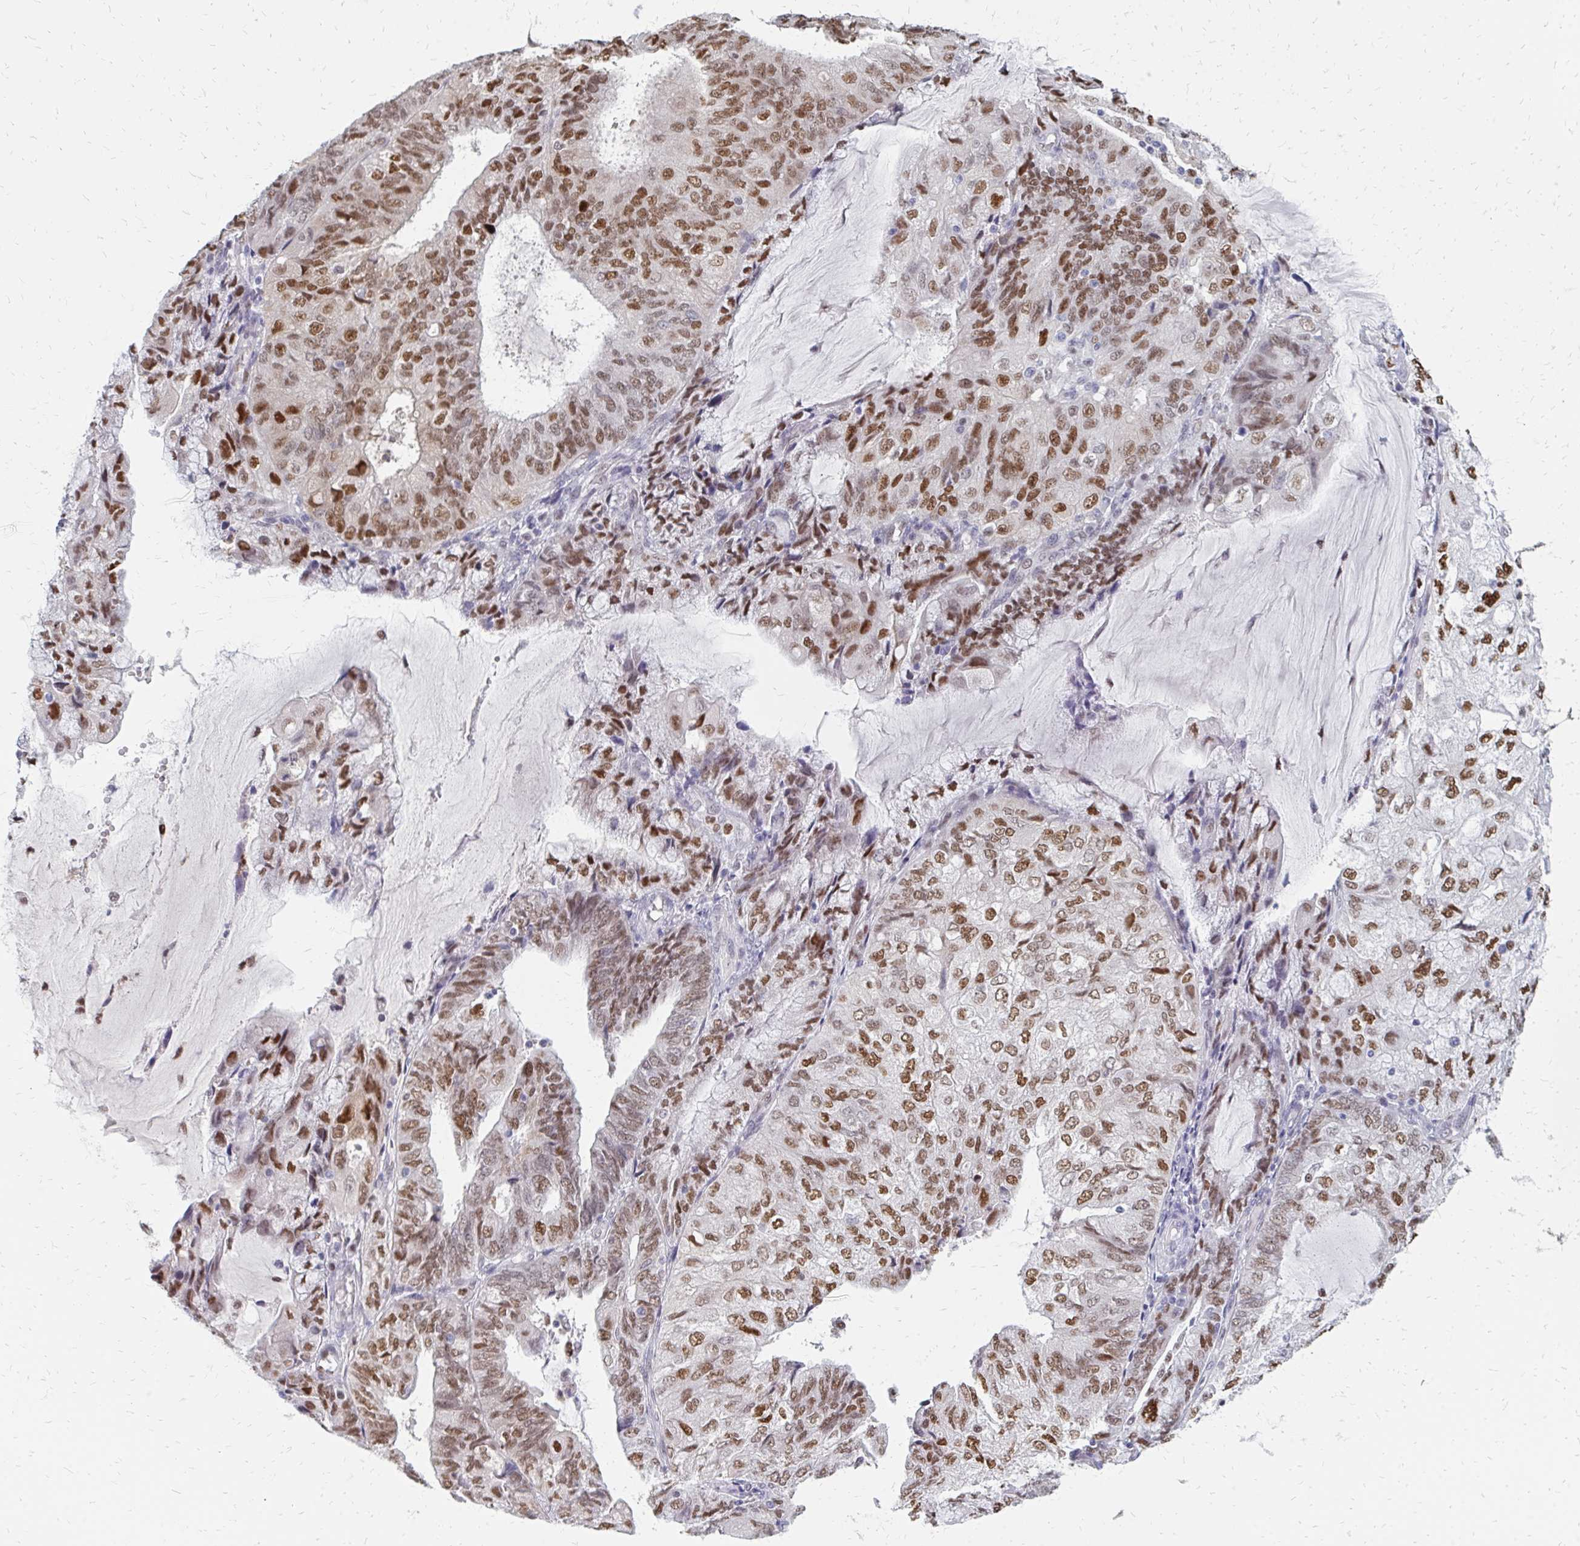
{"staining": {"intensity": "moderate", "quantity": ">75%", "location": "nuclear"}, "tissue": "endometrial cancer", "cell_type": "Tumor cells", "image_type": "cancer", "snomed": [{"axis": "morphology", "description": "Adenocarcinoma, NOS"}, {"axis": "topography", "description": "Endometrium"}], "caption": "Endometrial cancer was stained to show a protein in brown. There is medium levels of moderate nuclear staining in approximately >75% of tumor cells.", "gene": "PLK3", "patient": {"sex": "female", "age": 81}}